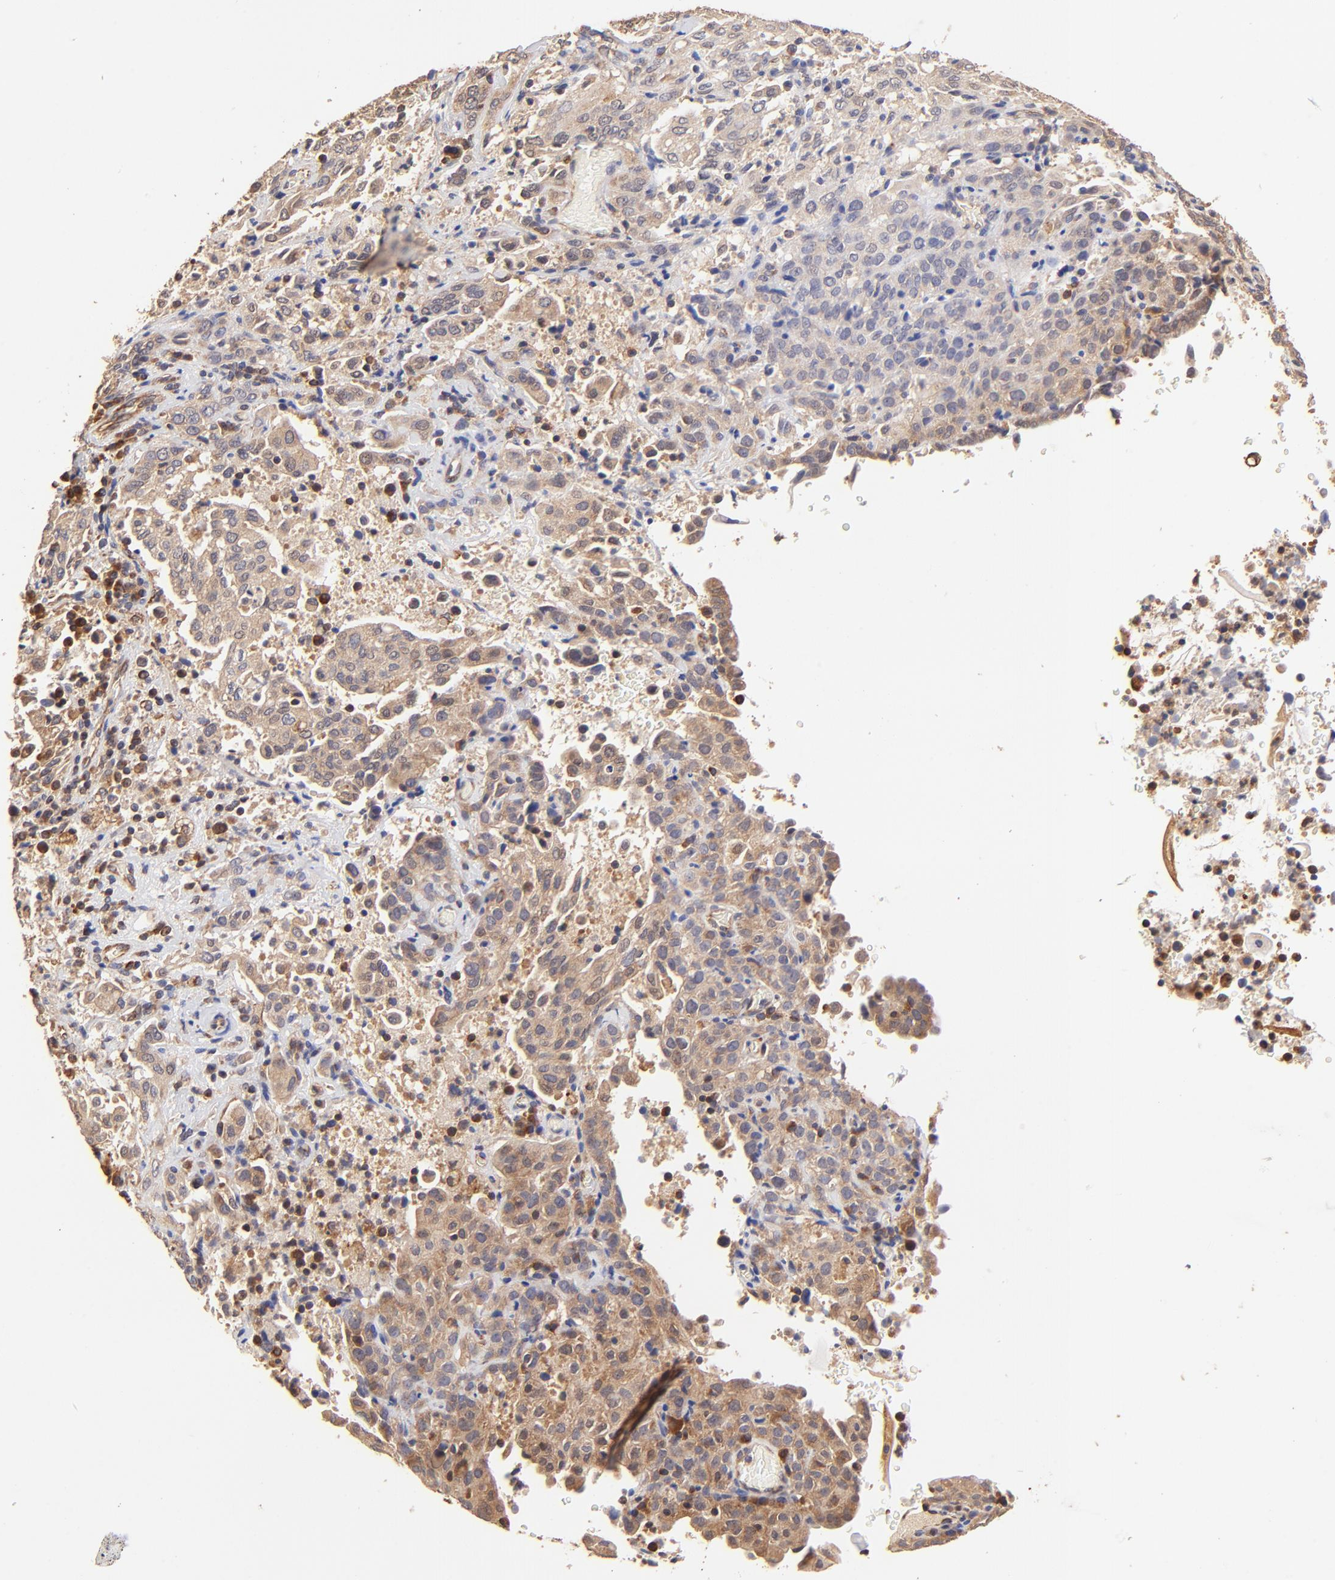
{"staining": {"intensity": "weak", "quantity": ">75%", "location": "cytoplasmic/membranous"}, "tissue": "cervical cancer", "cell_type": "Tumor cells", "image_type": "cancer", "snomed": [{"axis": "morphology", "description": "Squamous cell carcinoma, NOS"}, {"axis": "topography", "description": "Cervix"}], "caption": "A low amount of weak cytoplasmic/membranous staining is seen in about >75% of tumor cells in squamous cell carcinoma (cervical) tissue.", "gene": "TNFAIP3", "patient": {"sex": "female", "age": 41}}